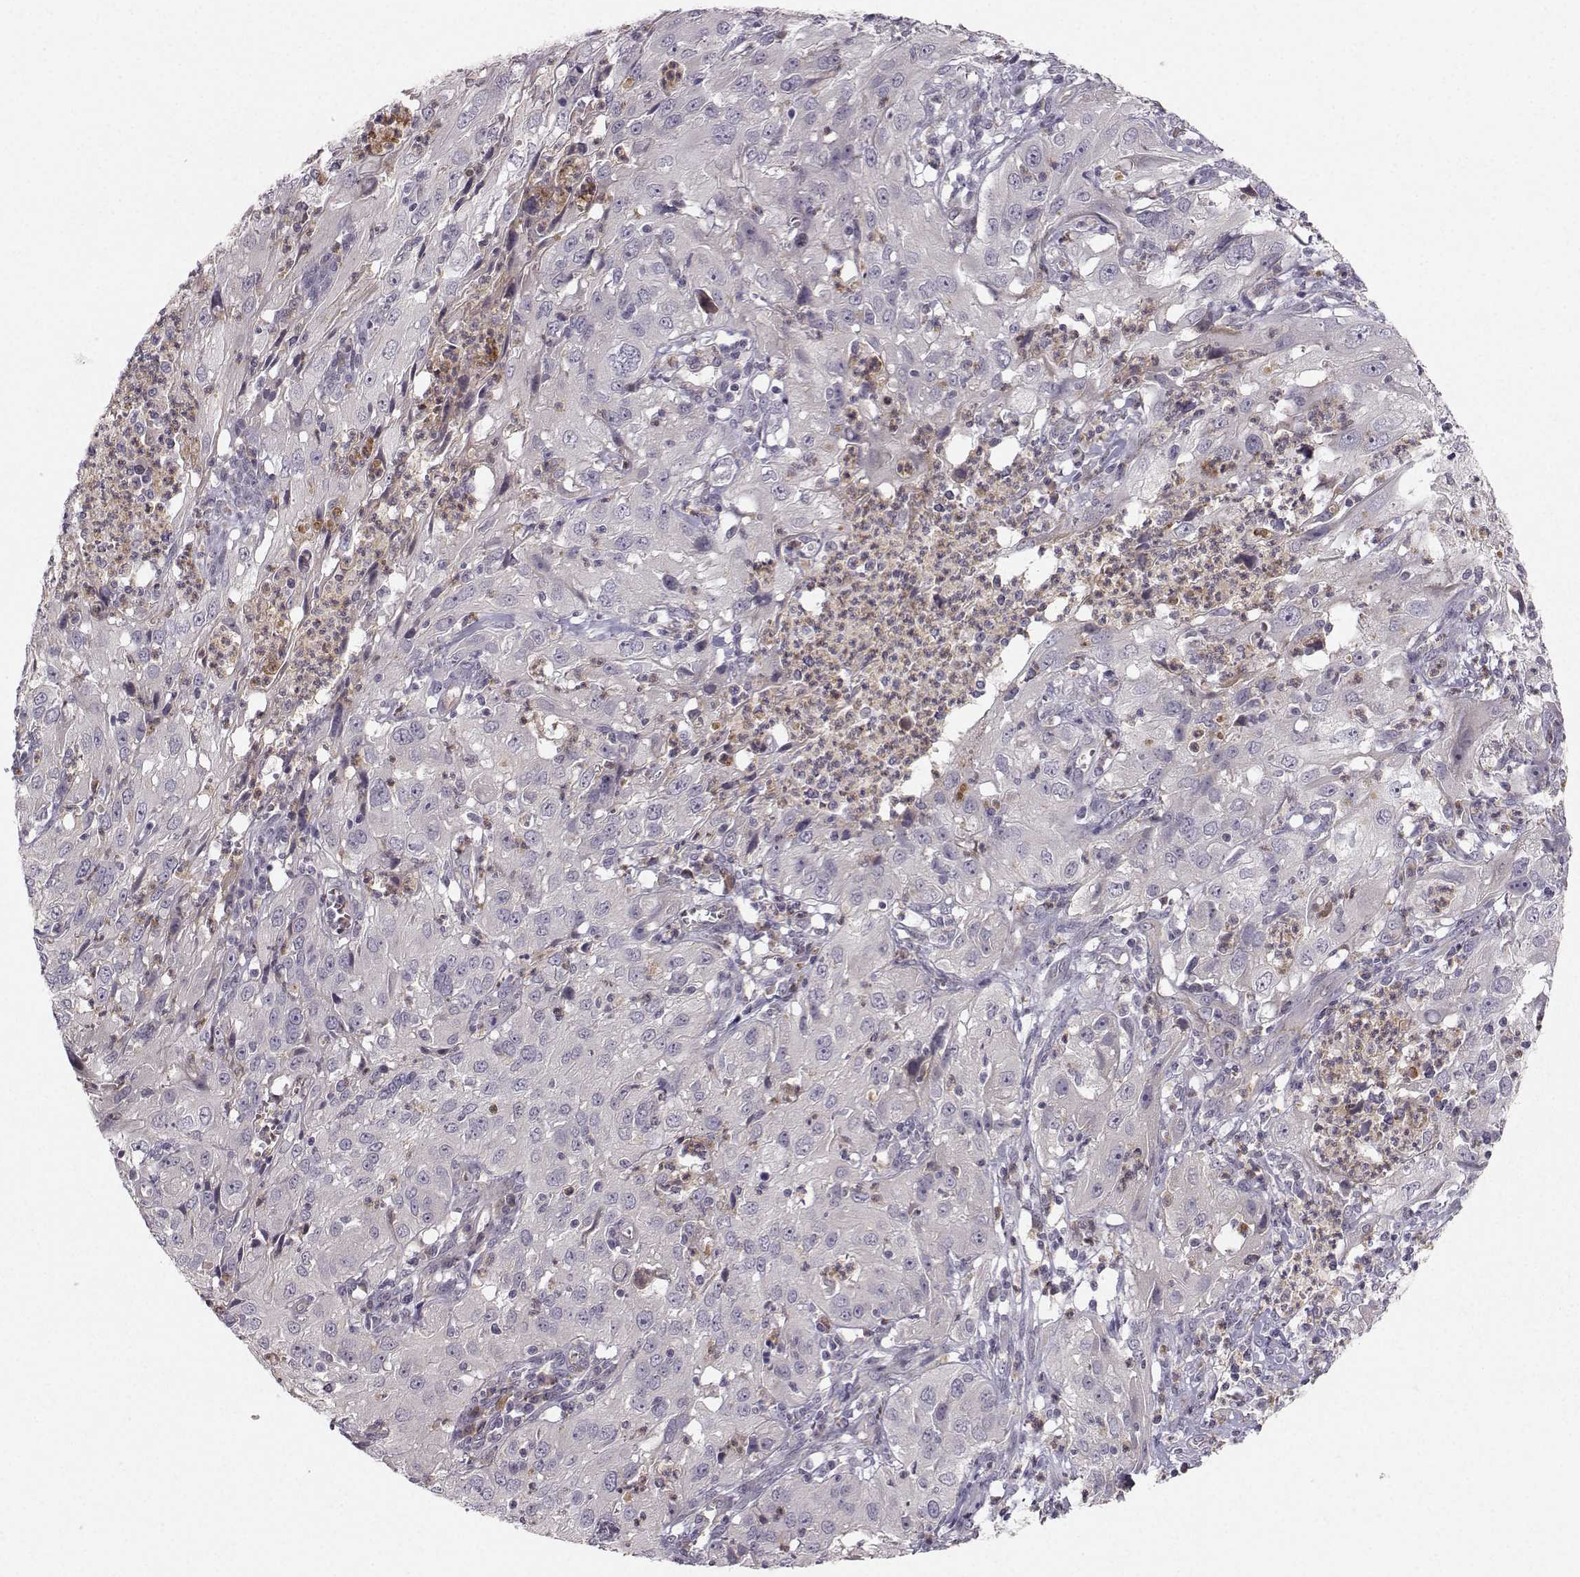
{"staining": {"intensity": "negative", "quantity": "none", "location": "none"}, "tissue": "cervical cancer", "cell_type": "Tumor cells", "image_type": "cancer", "snomed": [{"axis": "morphology", "description": "Squamous cell carcinoma, NOS"}, {"axis": "topography", "description": "Cervix"}], "caption": "Tumor cells are negative for brown protein staining in cervical cancer. (DAB (3,3'-diaminobenzidine) immunohistochemistry (IHC), high magnification).", "gene": "OPRD1", "patient": {"sex": "female", "age": 32}}